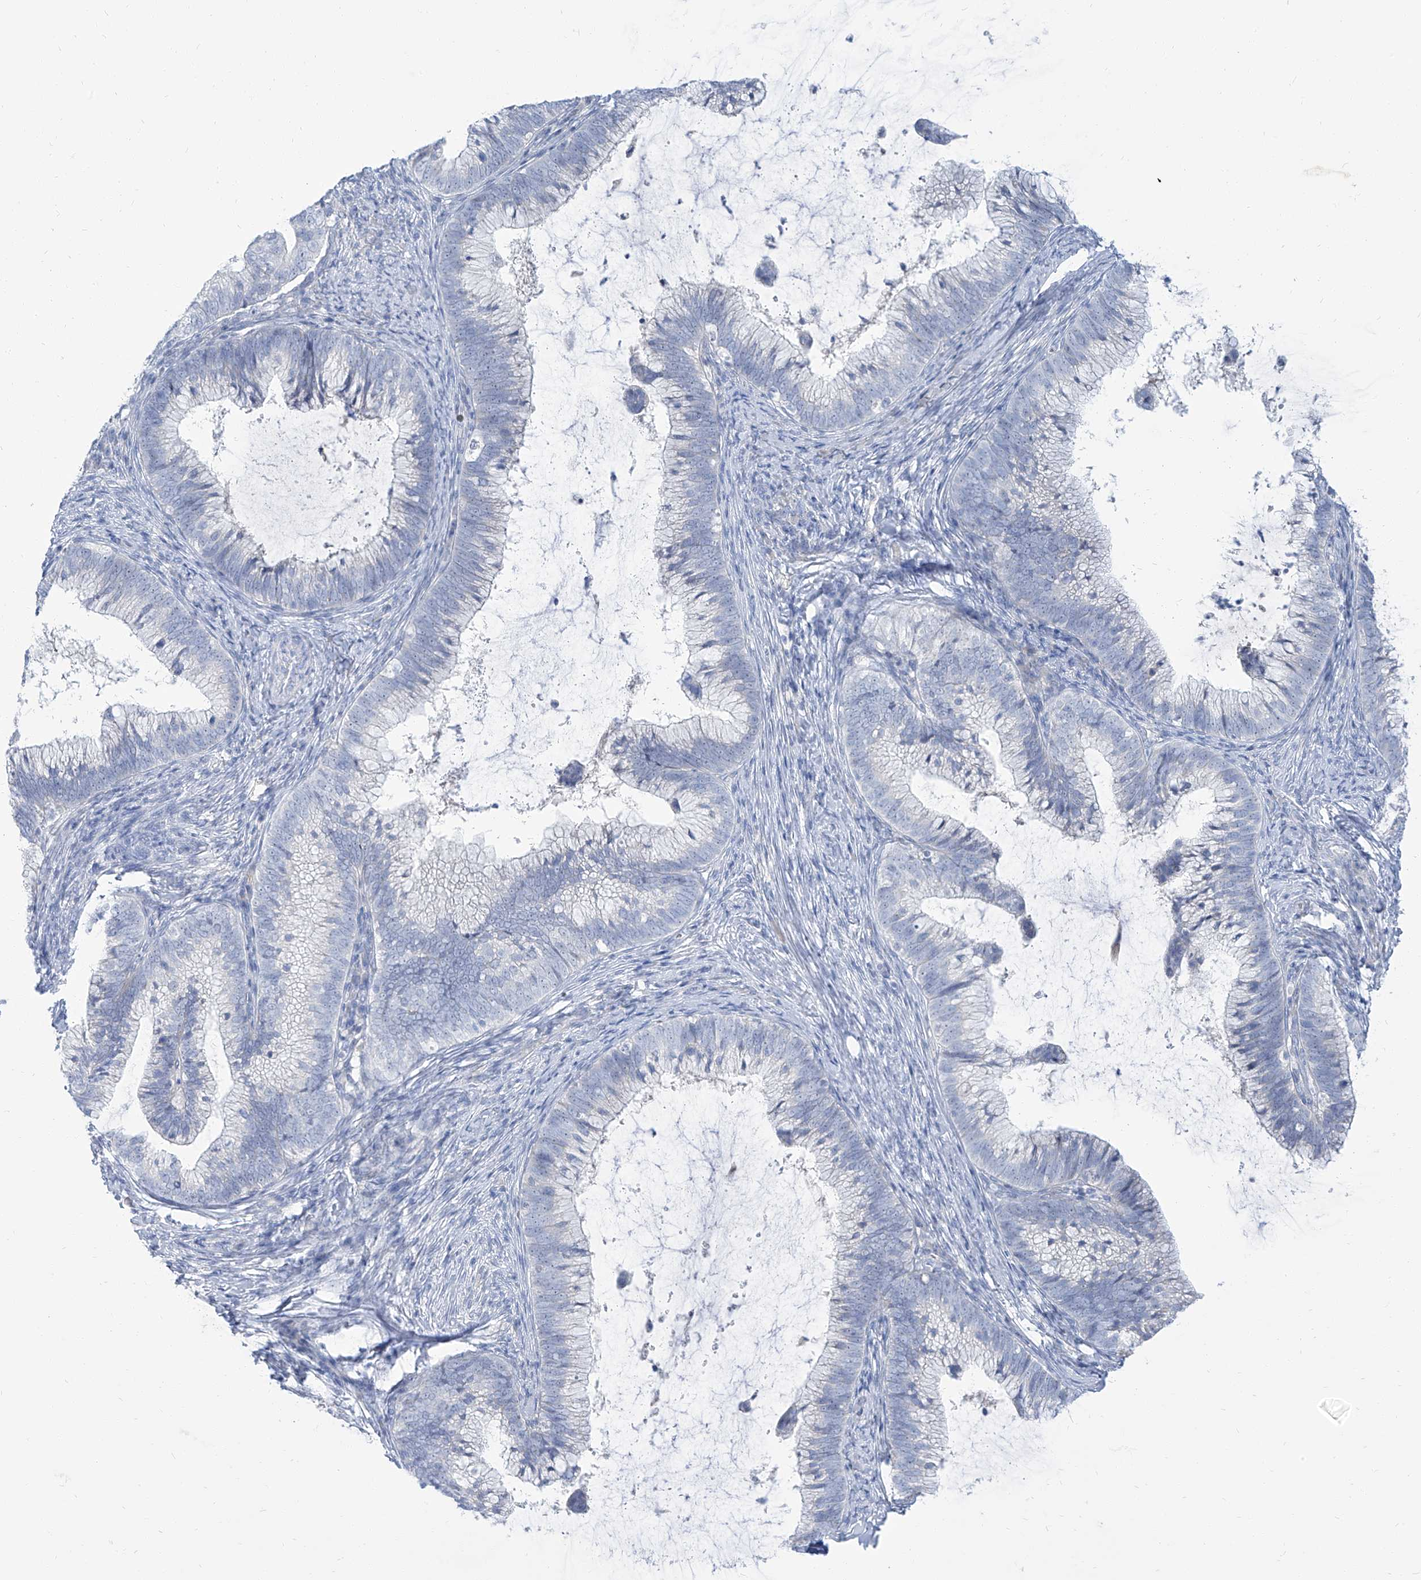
{"staining": {"intensity": "negative", "quantity": "none", "location": "none"}, "tissue": "cervical cancer", "cell_type": "Tumor cells", "image_type": "cancer", "snomed": [{"axis": "morphology", "description": "Adenocarcinoma, NOS"}, {"axis": "topography", "description": "Cervix"}], "caption": "An image of human cervical adenocarcinoma is negative for staining in tumor cells.", "gene": "TXLNB", "patient": {"sex": "female", "age": 36}}